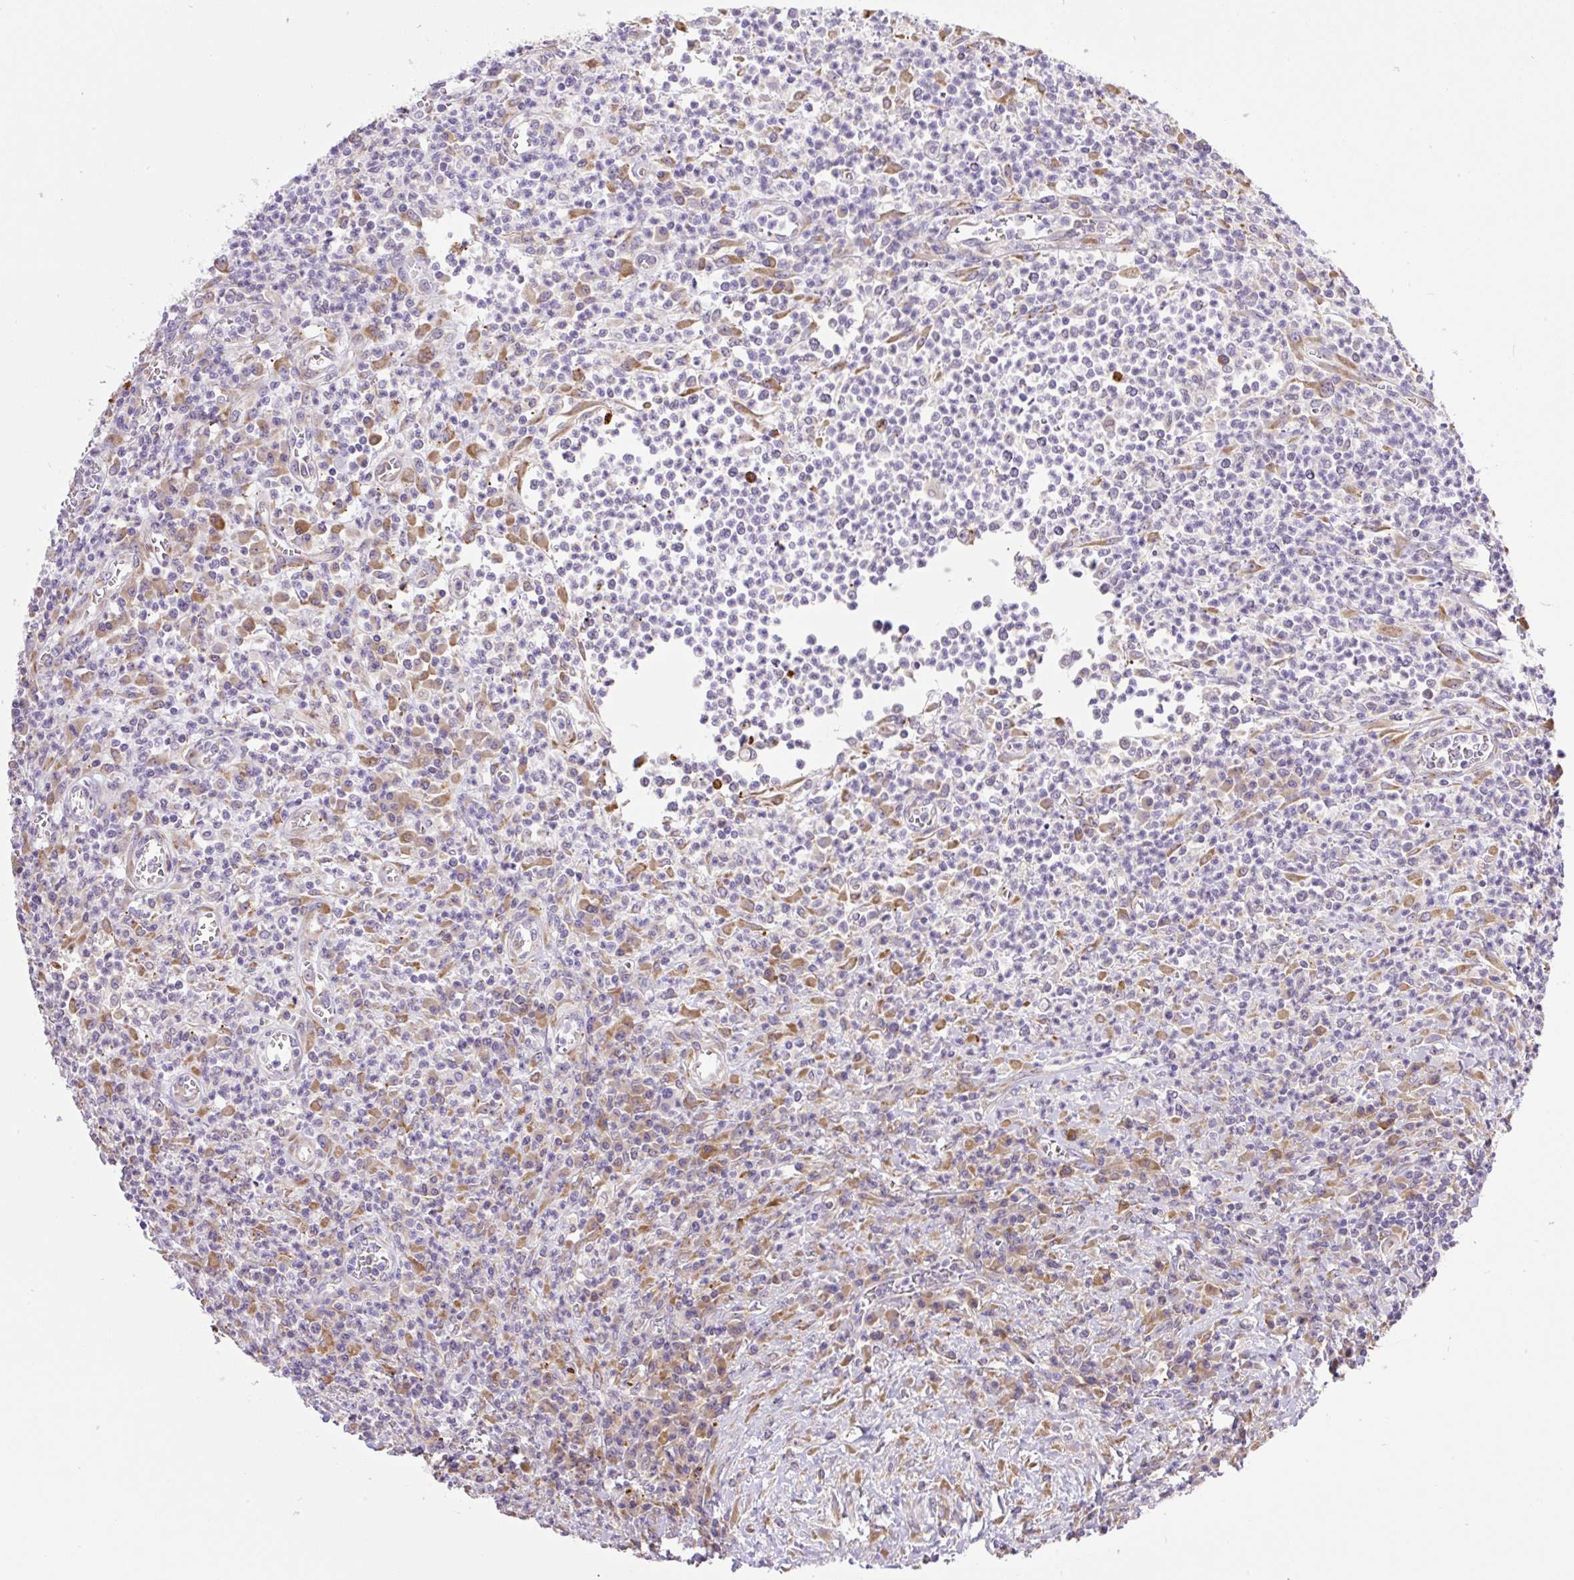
{"staining": {"intensity": "moderate", "quantity": ">75%", "location": "cytoplasmic/membranous"}, "tissue": "colorectal cancer", "cell_type": "Tumor cells", "image_type": "cancer", "snomed": [{"axis": "morphology", "description": "Adenocarcinoma, NOS"}, {"axis": "topography", "description": "Colon"}], "caption": "Protein expression analysis of human colorectal cancer reveals moderate cytoplasmic/membranous positivity in about >75% of tumor cells.", "gene": "POFUT1", "patient": {"sex": "male", "age": 67}}